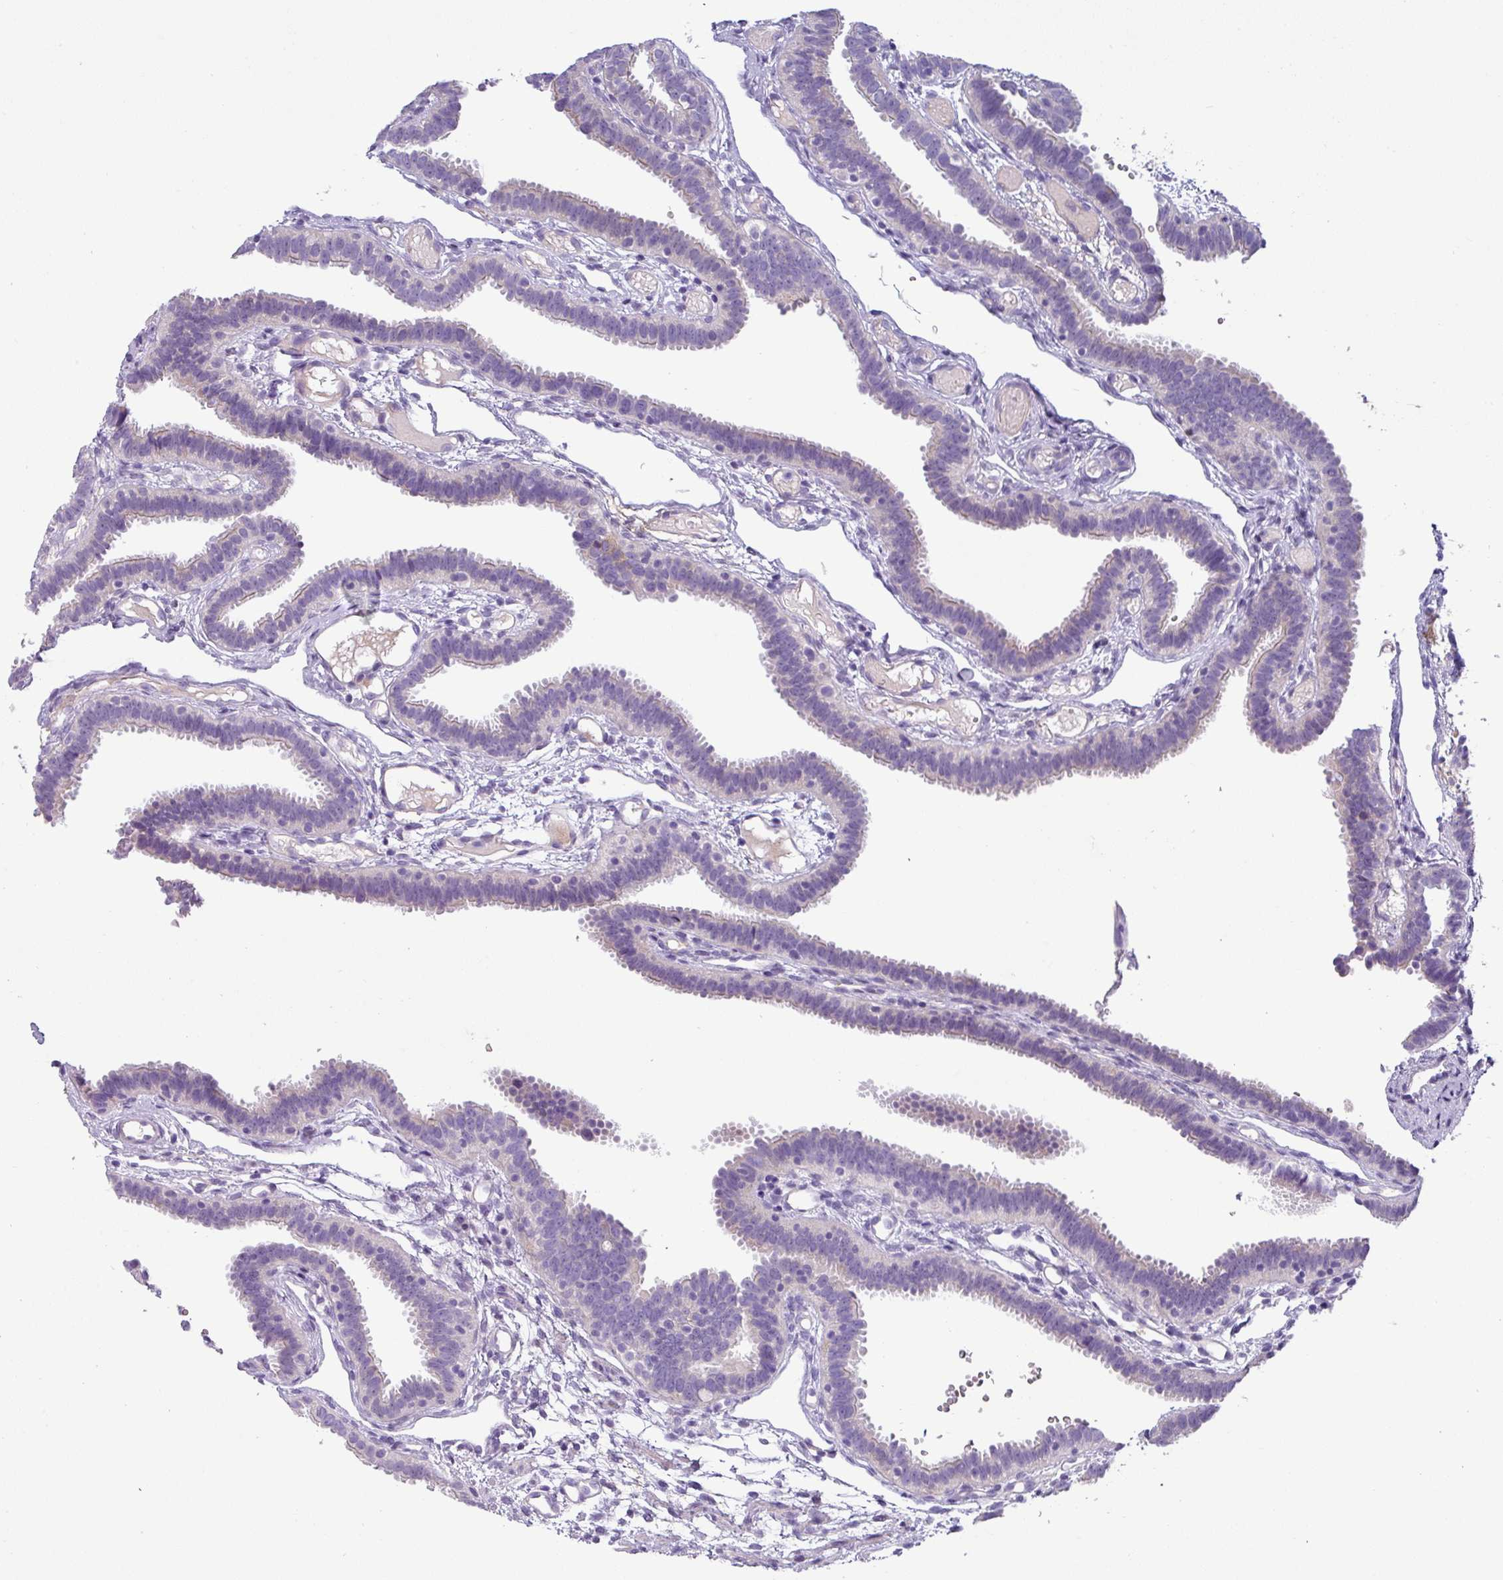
{"staining": {"intensity": "negative", "quantity": "none", "location": "none"}, "tissue": "fallopian tube", "cell_type": "Glandular cells", "image_type": "normal", "snomed": [{"axis": "morphology", "description": "Normal tissue, NOS"}, {"axis": "topography", "description": "Fallopian tube"}], "caption": "IHC image of unremarkable fallopian tube stained for a protein (brown), which displays no positivity in glandular cells. (DAB immunohistochemistry with hematoxylin counter stain).", "gene": "RGS16", "patient": {"sex": "female", "age": 37}}